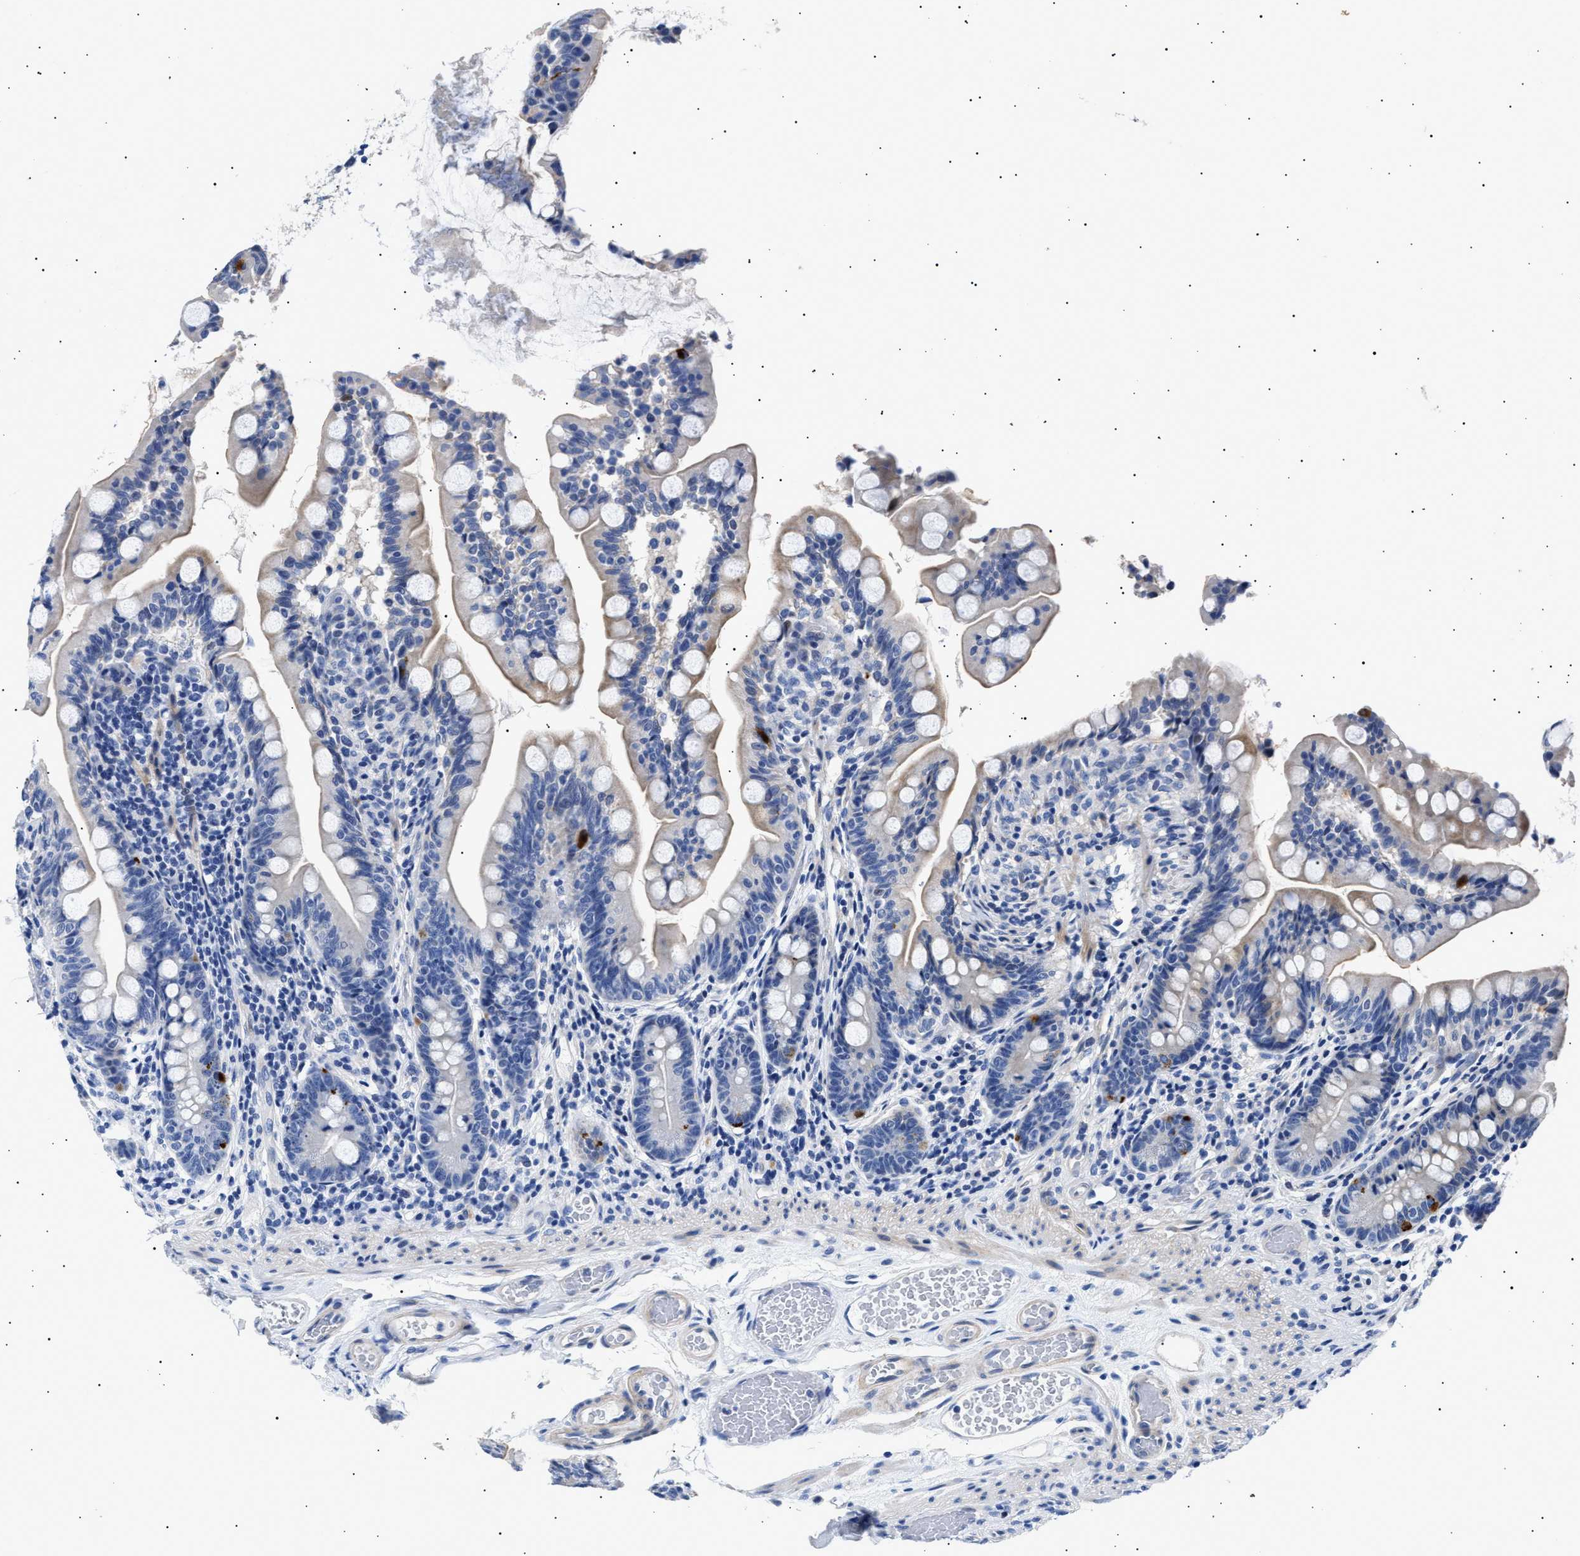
{"staining": {"intensity": "weak", "quantity": "<25%", "location": "cytoplasmic/membranous"}, "tissue": "small intestine", "cell_type": "Glandular cells", "image_type": "normal", "snomed": [{"axis": "morphology", "description": "Normal tissue, NOS"}, {"axis": "topography", "description": "Small intestine"}], "caption": "The image reveals no staining of glandular cells in benign small intestine.", "gene": "HEMGN", "patient": {"sex": "female", "age": 56}}